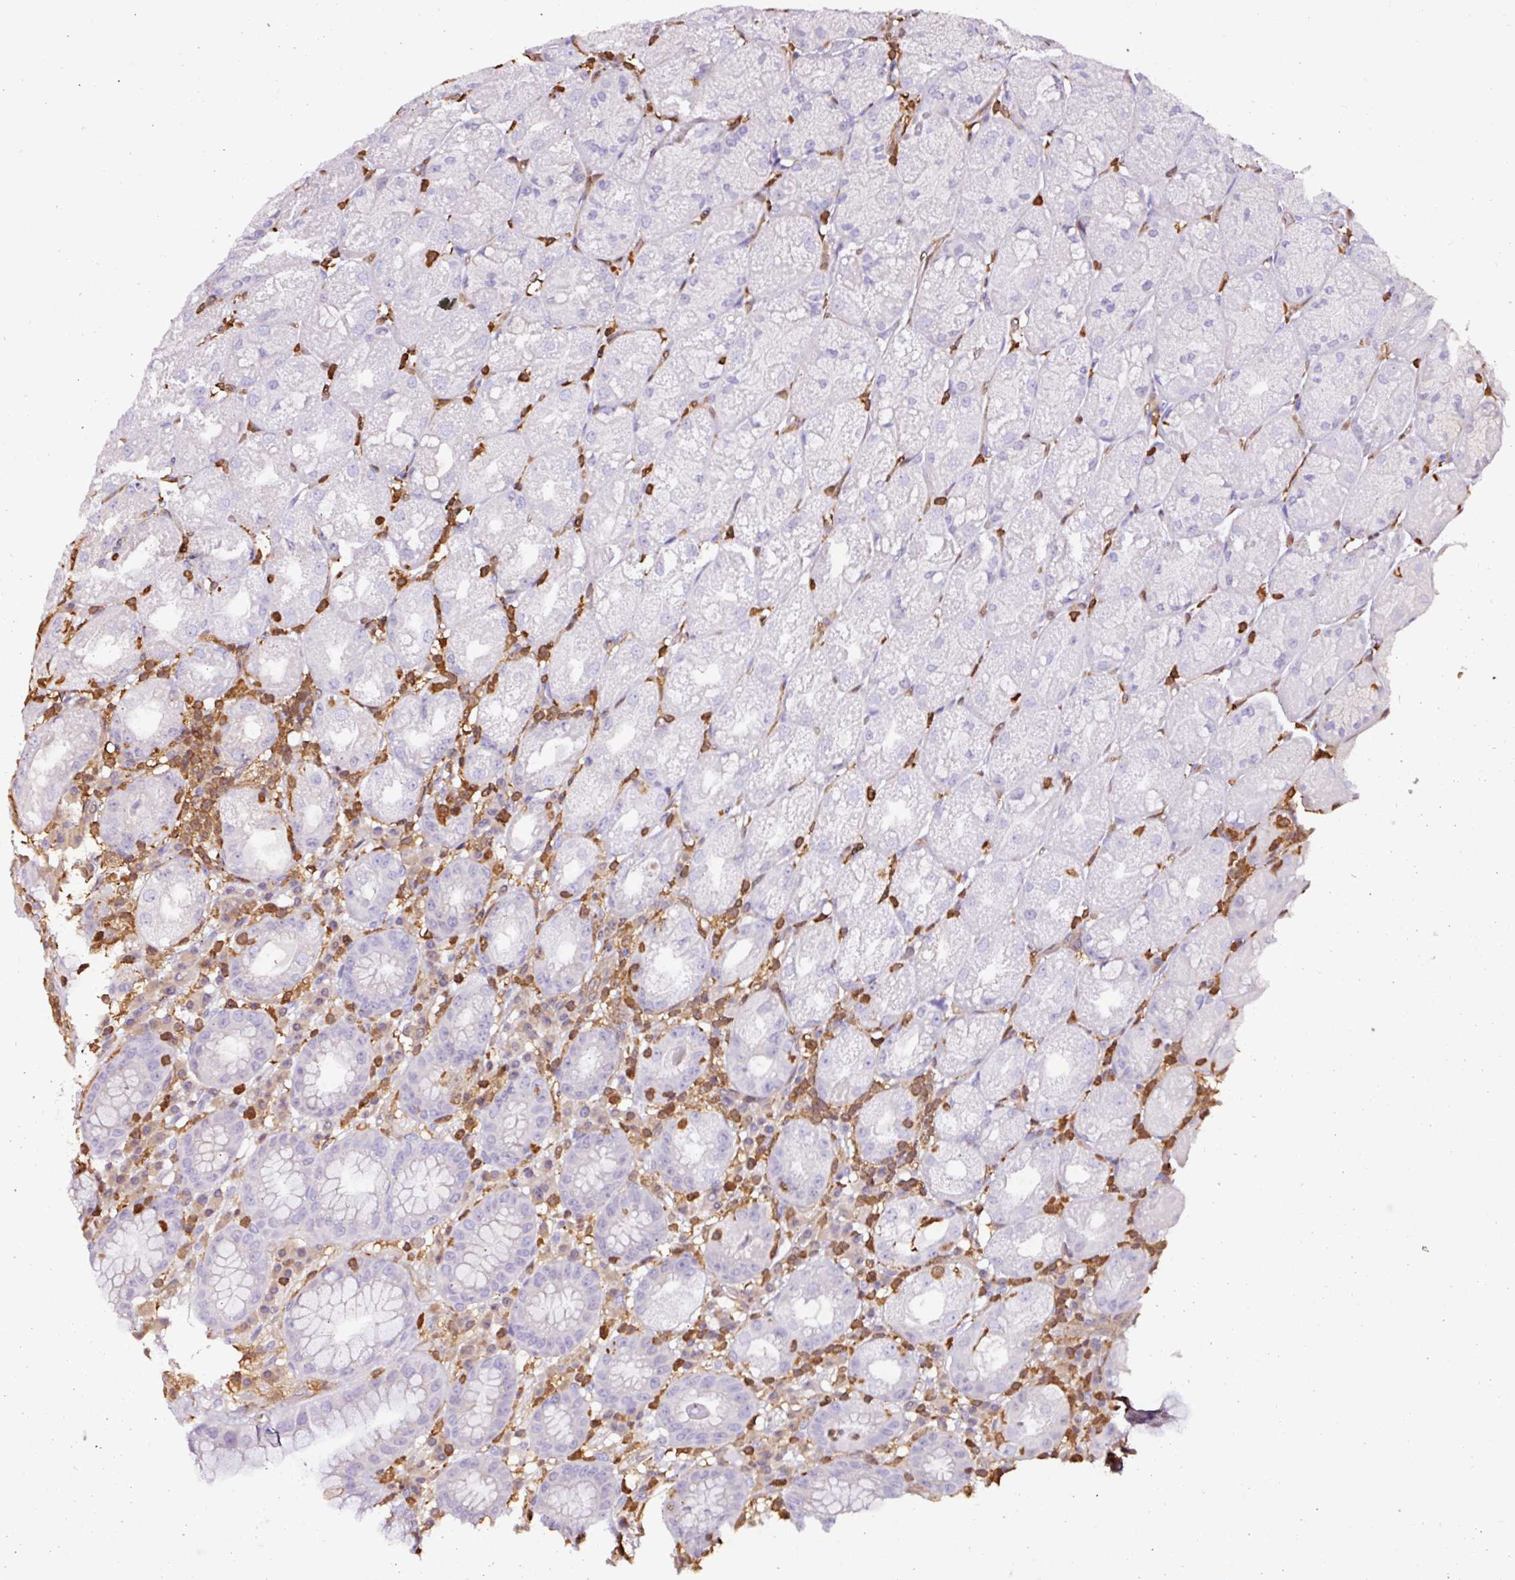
{"staining": {"intensity": "negative", "quantity": "none", "location": "none"}, "tissue": "stomach", "cell_type": "Glandular cells", "image_type": "normal", "snomed": [{"axis": "morphology", "description": "Normal tissue, NOS"}, {"axis": "topography", "description": "Stomach, upper"}], "caption": "IHC of benign stomach displays no expression in glandular cells.", "gene": "ARHGDIB", "patient": {"sex": "male", "age": 52}}